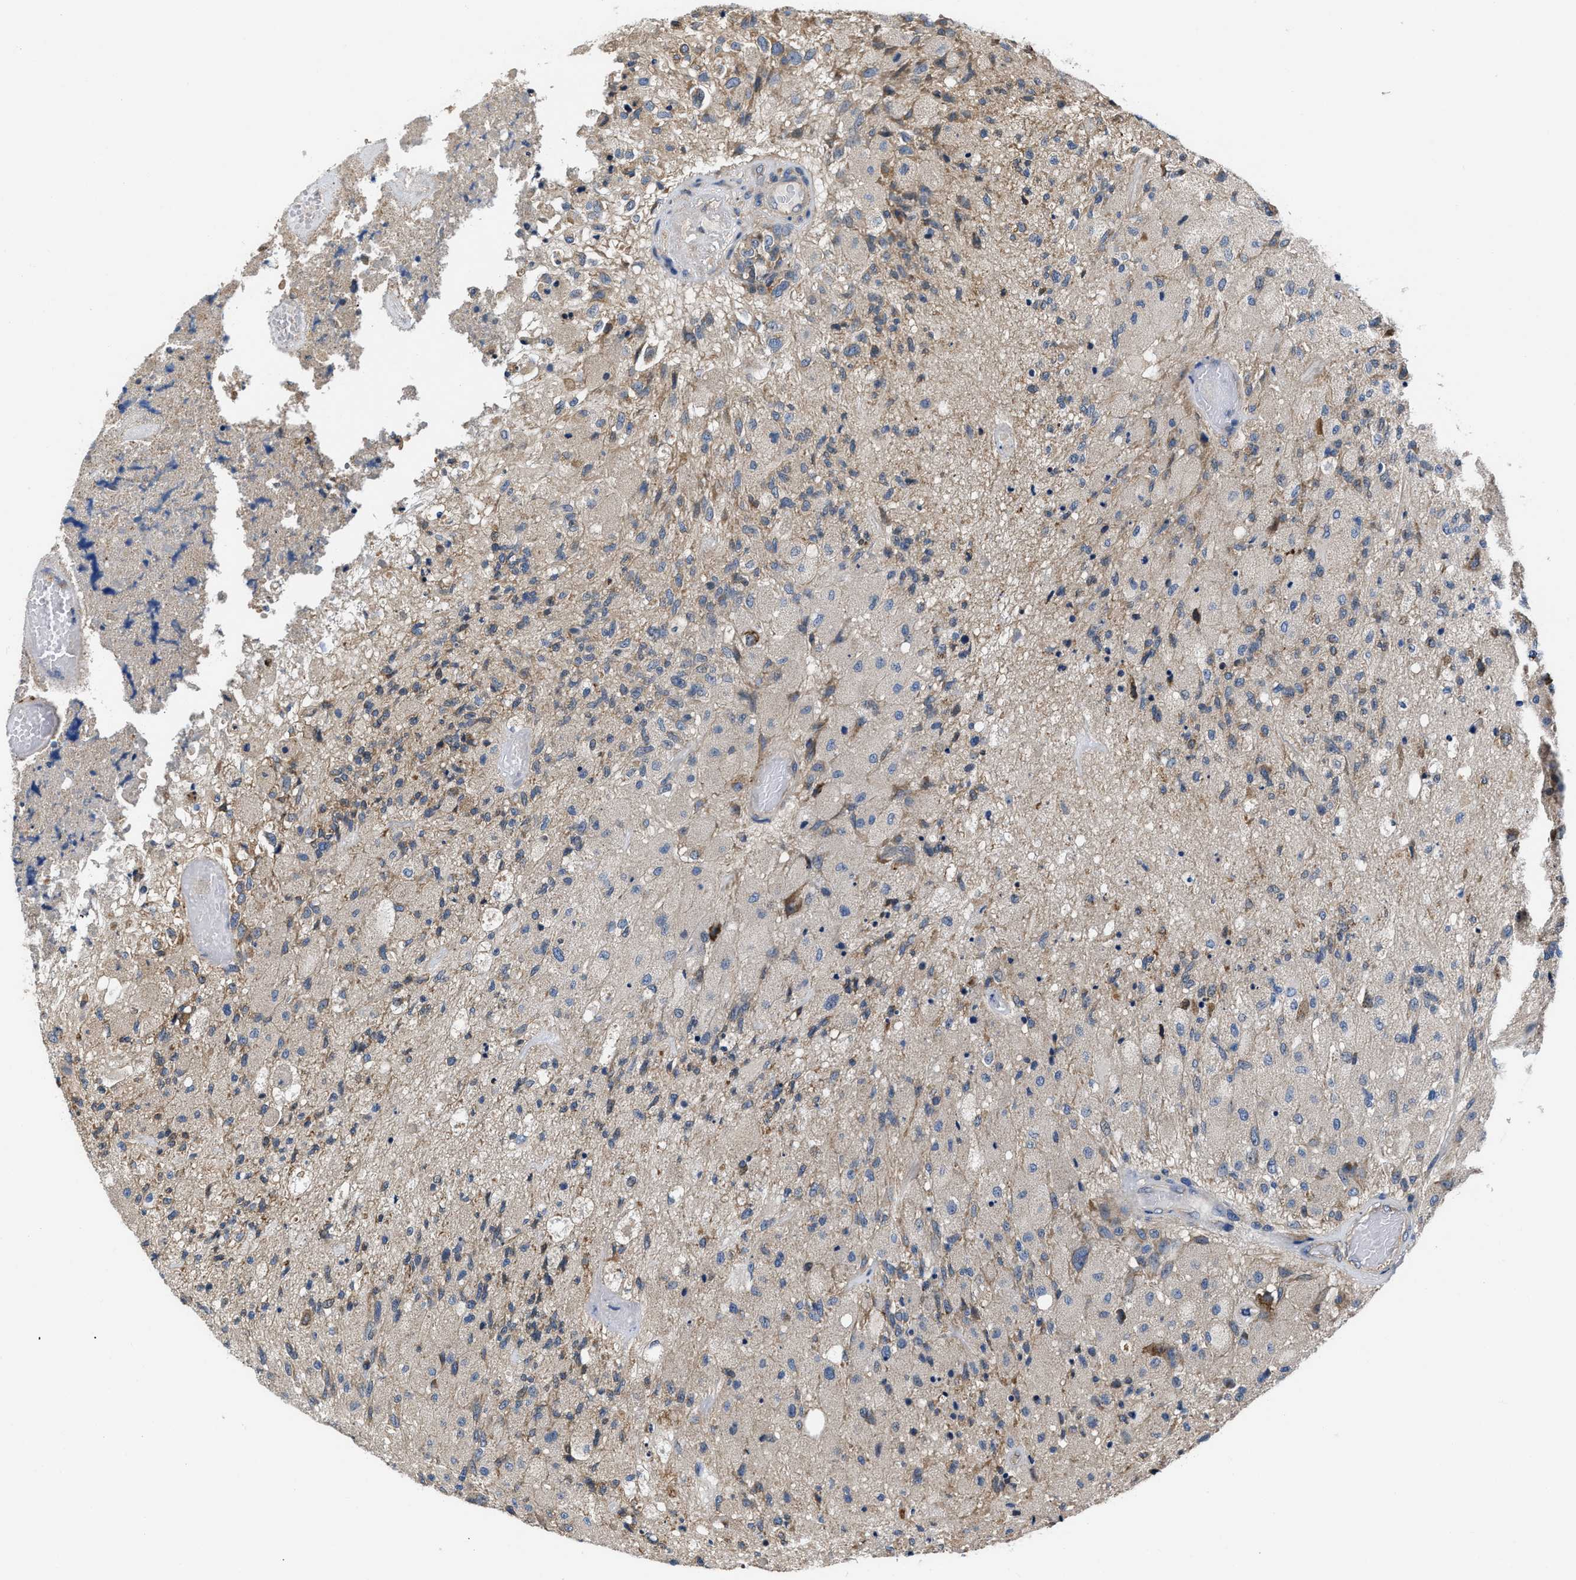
{"staining": {"intensity": "negative", "quantity": "none", "location": "none"}, "tissue": "glioma", "cell_type": "Tumor cells", "image_type": "cancer", "snomed": [{"axis": "morphology", "description": "Normal tissue, NOS"}, {"axis": "morphology", "description": "Glioma, malignant, High grade"}, {"axis": "topography", "description": "Cerebral cortex"}], "caption": "Immunohistochemistry of human malignant glioma (high-grade) reveals no positivity in tumor cells.", "gene": "CEP128", "patient": {"sex": "male", "age": 77}}